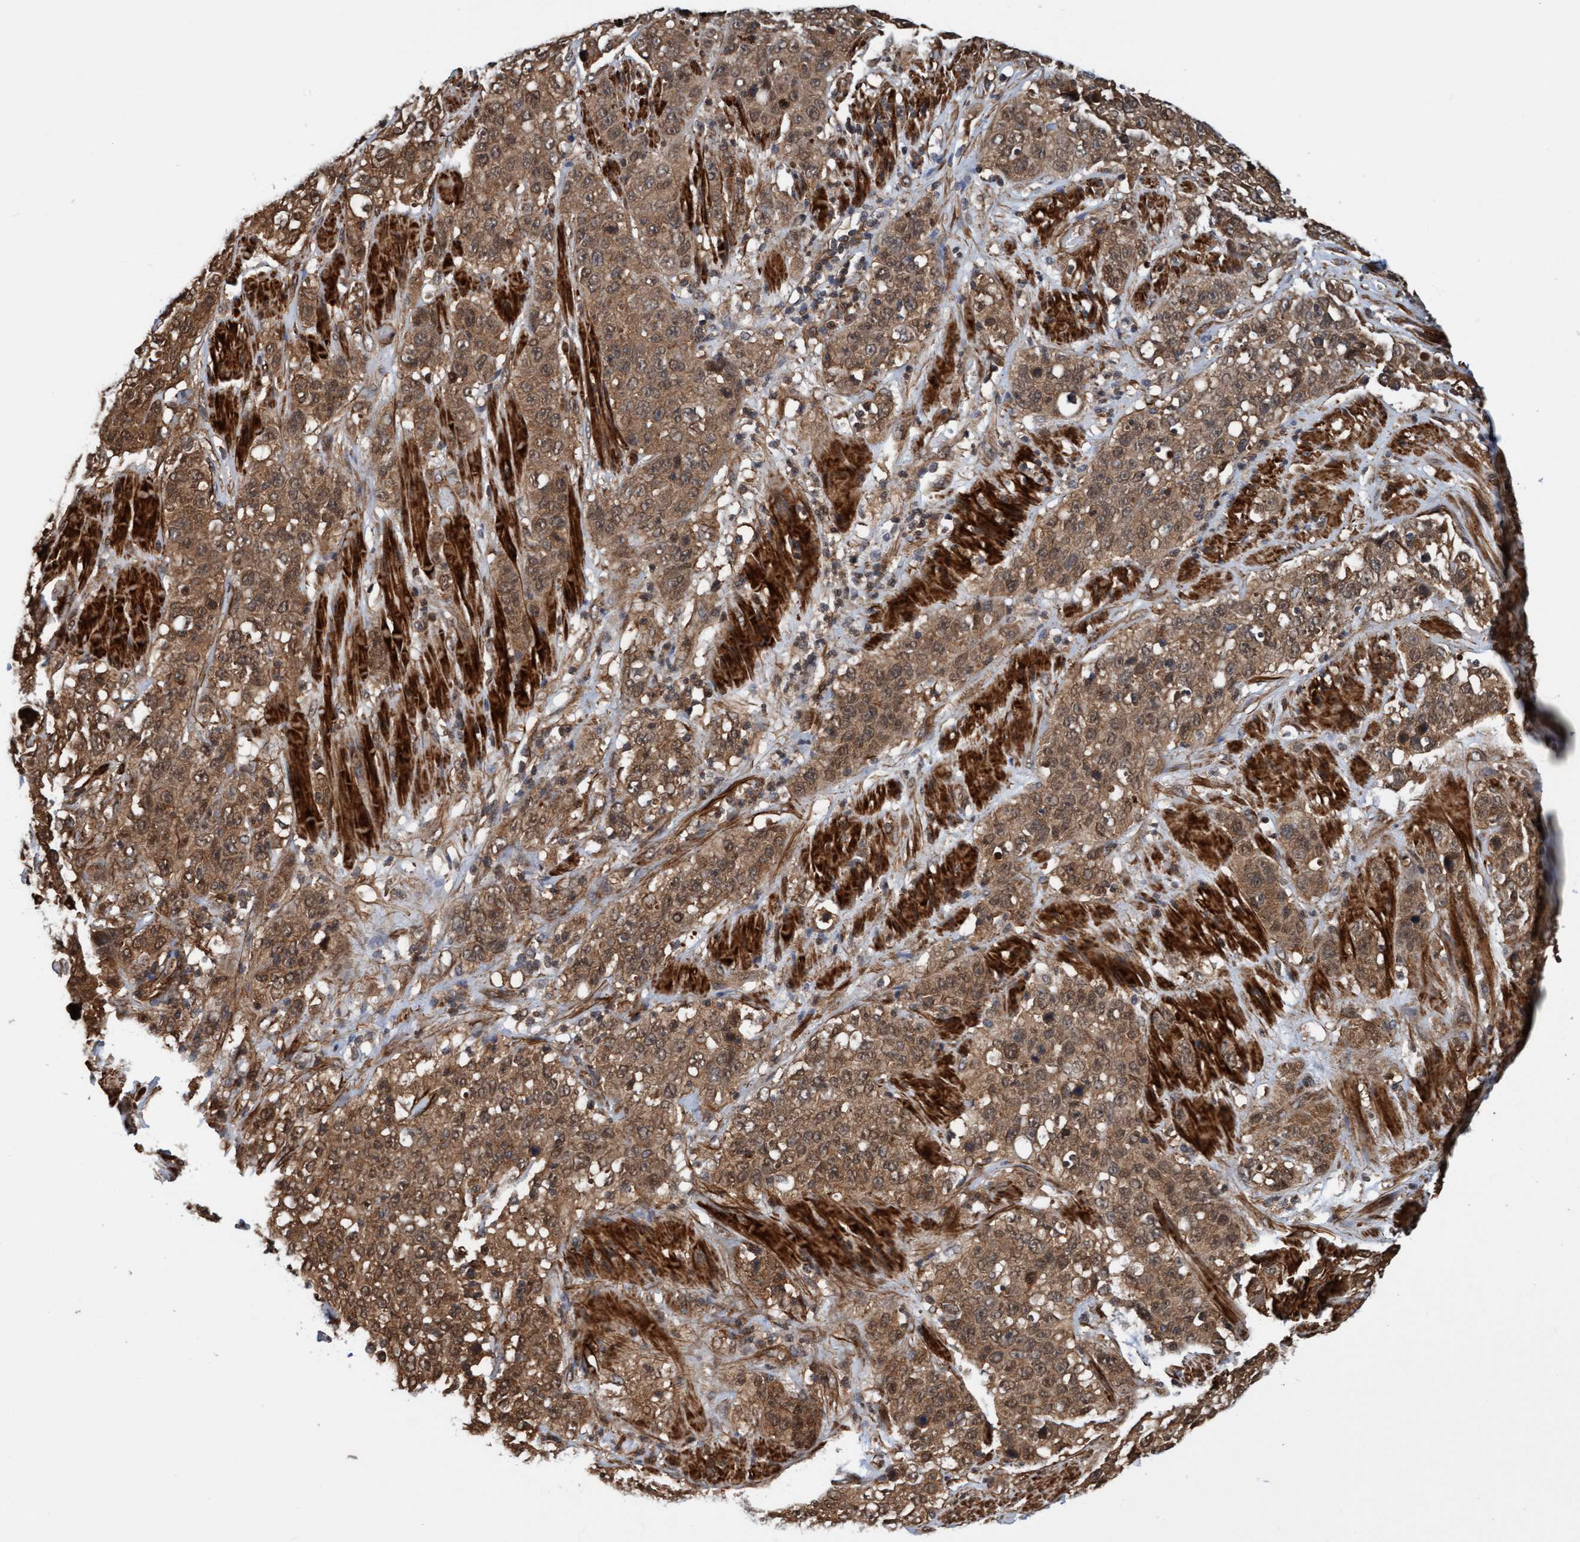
{"staining": {"intensity": "moderate", "quantity": ">75%", "location": "cytoplasmic/membranous,nuclear"}, "tissue": "stomach cancer", "cell_type": "Tumor cells", "image_type": "cancer", "snomed": [{"axis": "morphology", "description": "Adenocarcinoma, NOS"}, {"axis": "topography", "description": "Stomach"}], "caption": "Protein expression analysis of stomach adenocarcinoma exhibits moderate cytoplasmic/membranous and nuclear staining in about >75% of tumor cells.", "gene": "STXBP4", "patient": {"sex": "male", "age": 48}}